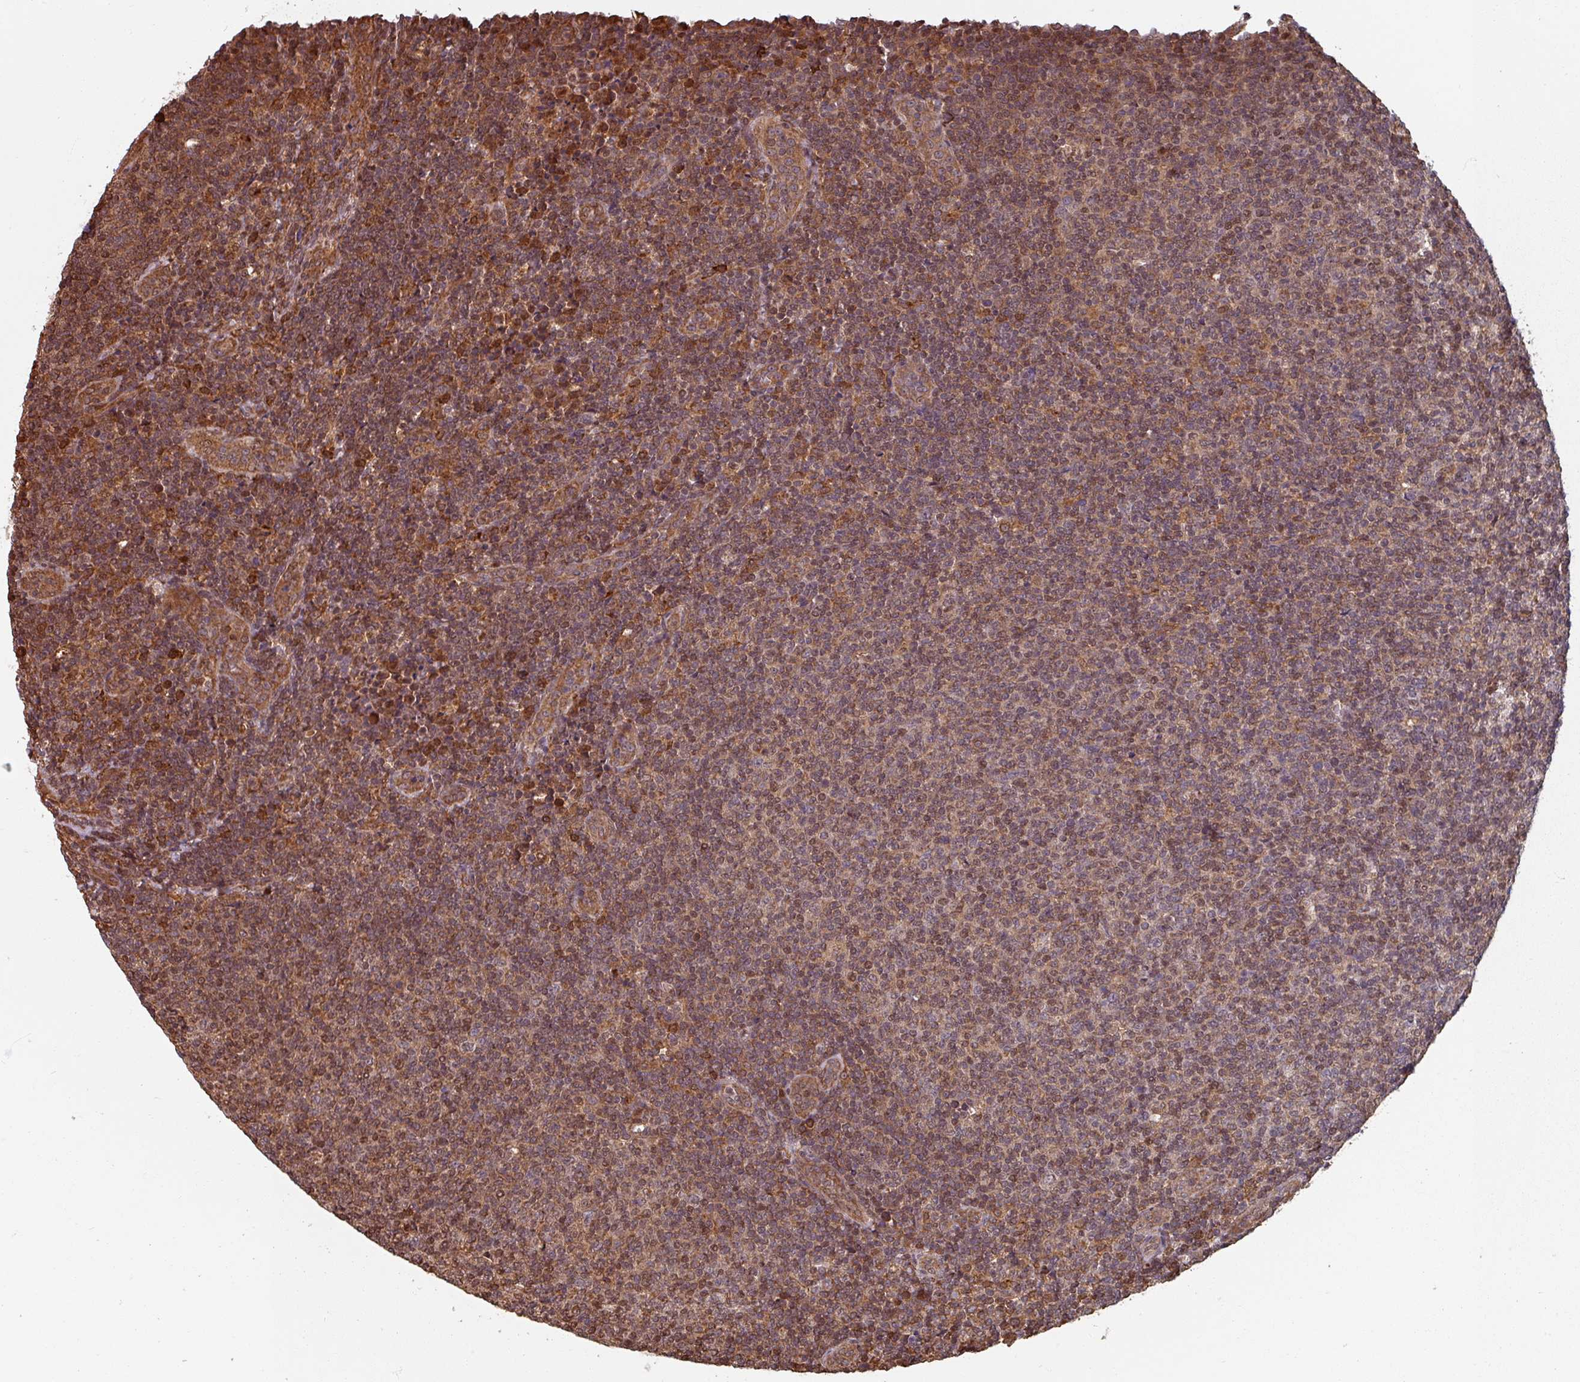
{"staining": {"intensity": "moderate", "quantity": "25%-75%", "location": "cytoplasmic/membranous,nuclear"}, "tissue": "lymphoma", "cell_type": "Tumor cells", "image_type": "cancer", "snomed": [{"axis": "morphology", "description": "Malignant lymphoma, non-Hodgkin's type, Low grade"}, {"axis": "topography", "description": "Lymph node"}], "caption": "A high-resolution micrograph shows immunohistochemistry staining of malignant lymphoma, non-Hodgkin's type (low-grade), which exhibits moderate cytoplasmic/membranous and nuclear expression in about 25%-75% of tumor cells. (DAB = brown stain, brightfield microscopy at high magnification).", "gene": "EID1", "patient": {"sex": "male", "age": 66}}